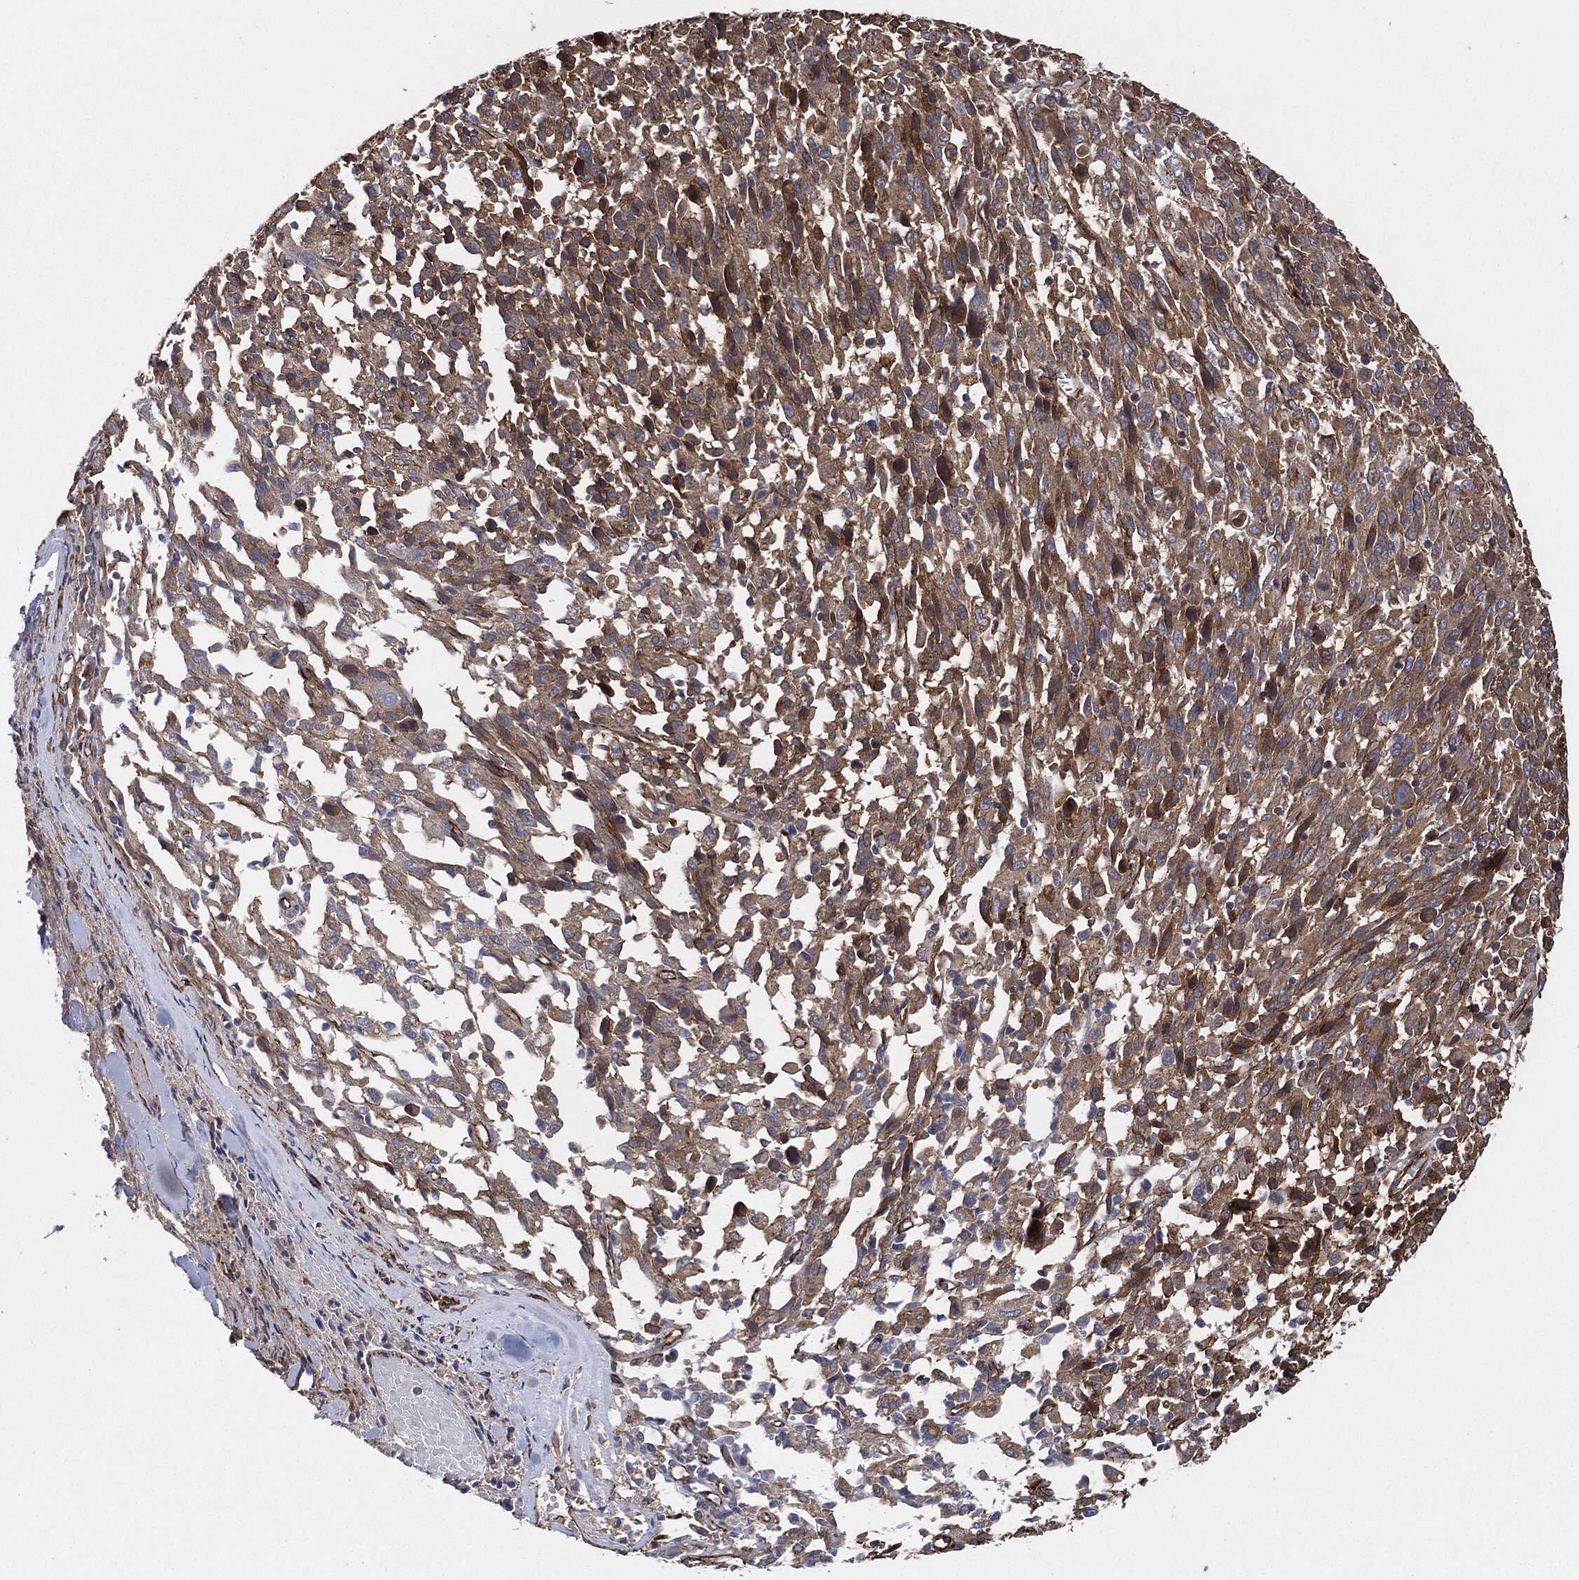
{"staining": {"intensity": "moderate", "quantity": "25%-75%", "location": "cytoplasmic/membranous"}, "tissue": "melanoma", "cell_type": "Tumor cells", "image_type": "cancer", "snomed": [{"axis": "morphology", "description": "Malignant melanoma, NOS"}, {"axis": "topography", "description": "Skin"}], "caption": "High-magnification brightfield microscopy of malignant melanoma stained with DAB (3,3'-diaminobenzidine) (brown) and counterstained with hematoxylin (blue). tumor cells exhibit moderate cytoplasmic/membranous staining is present in about25%-75% of cells.", "gene": "CTNNA1", "patient": {"sex": "female", "age": 91}}